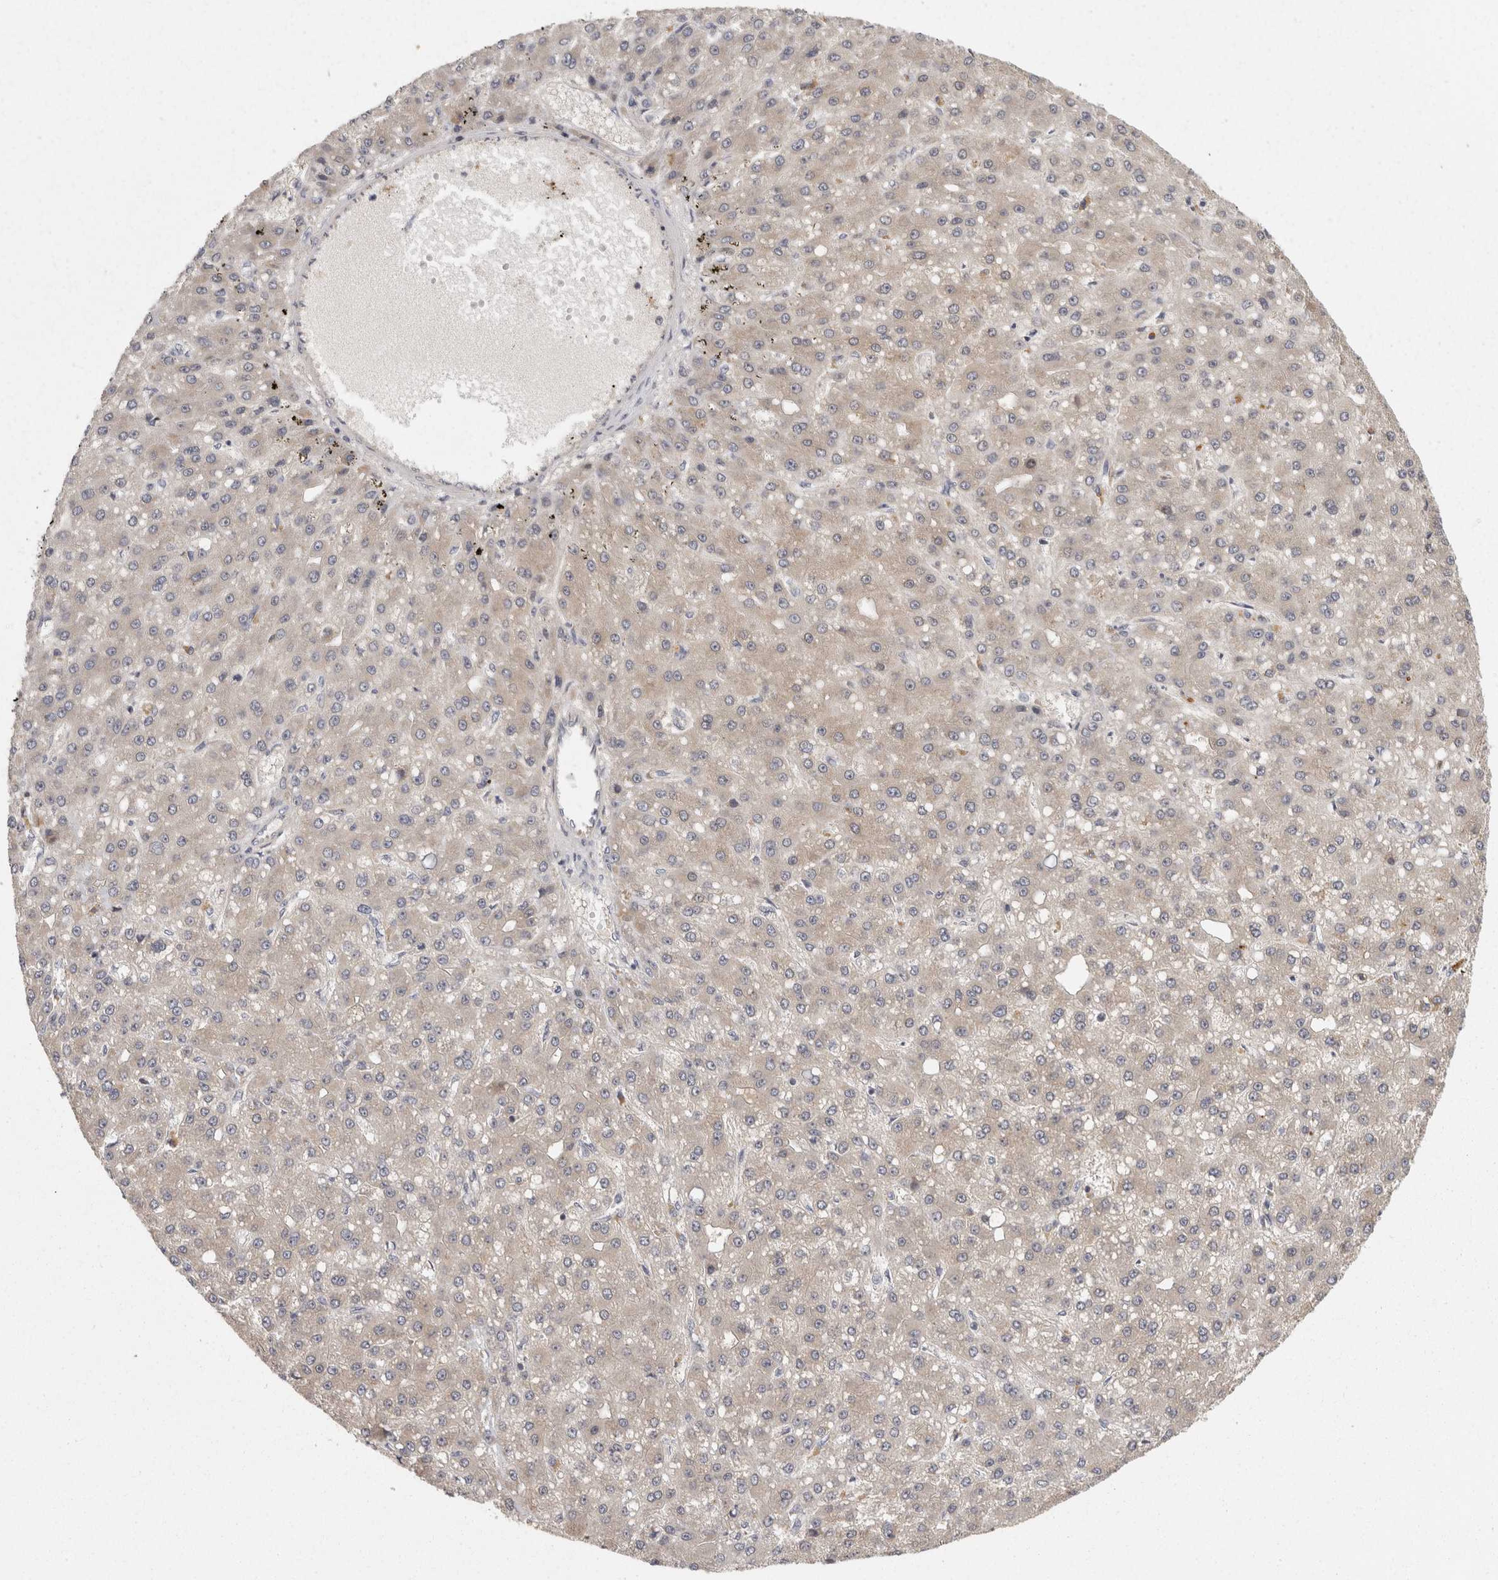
{"staining": {"intensity": "moderate", "quantity": "<25%", "location": "cytoplasmic/membranous"}, "tissue": "liver cancer", "cell_type": "Tumor cells", "image_type": "cancer", "snomed": [{"axis": "morphology", "description": "Carcinoma, Hepatocellular, NOS"}, {"axis": "topography", "description": "Liver"}], "caption": "Immunohistochemistry histopathology image of liver cancer (hepatocellular carcinoma) stained for a protein (brown), which demonstrates low levels of moderate cytoplasmic/membranous positivity in about <25% of tumor cells.", "gene": "ACAT2", "patient": {"sex": "male", "age": 67}}